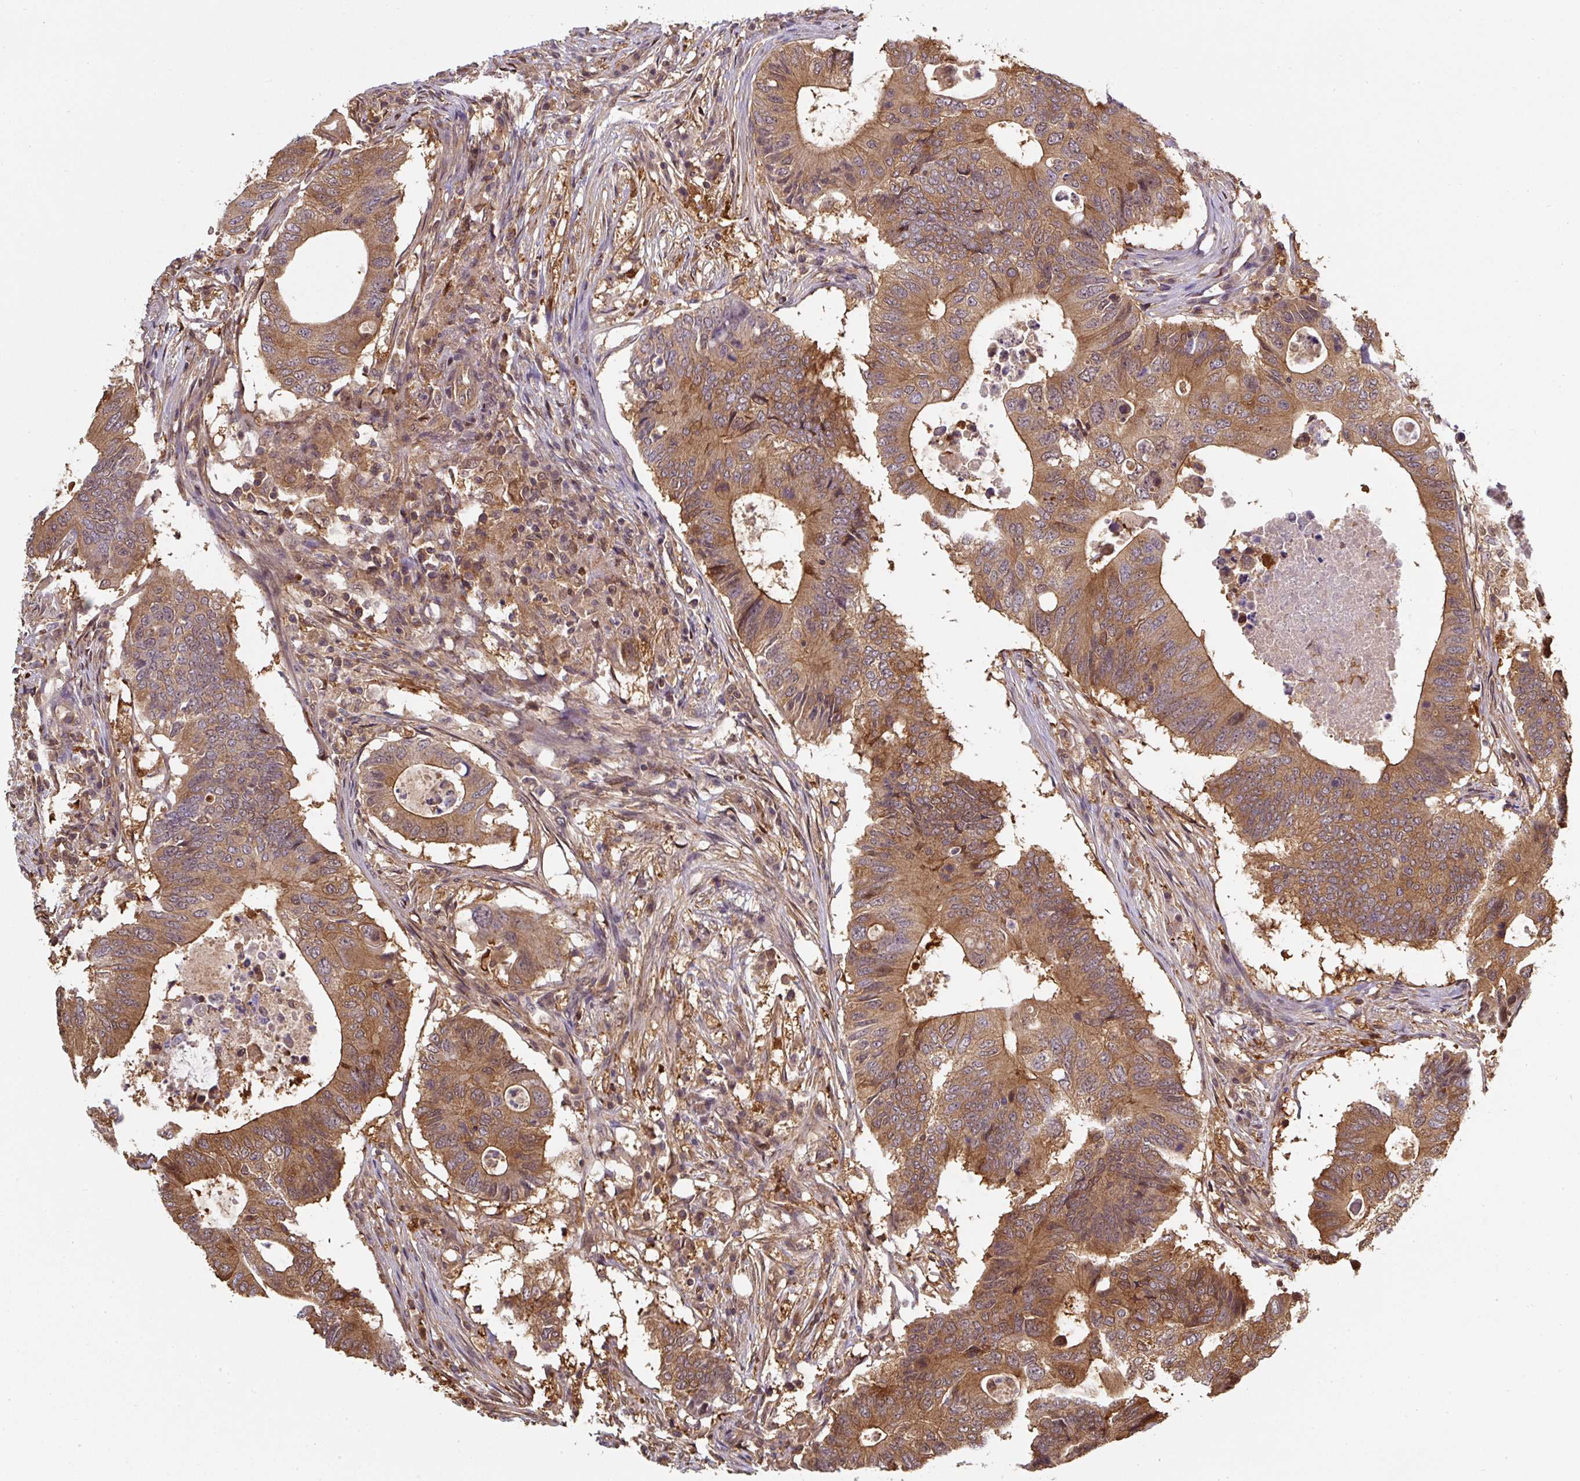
{"staining": {"intensity": "moderate", "quantity": ">75%", "location": "cytoplasmic/membranous"}, "tissue": "colorectal cancer", "cell_type": "Tumor cells", "image_type": "cancer", "snomed": [{"axis": "morphology", "description": "Adenocarcinoma, NOS"}, {"axis": "topography", "description": "Colon"}], "caption": "Brown immunohistochemical staining in human colorectal adenocarcinoma exhibits moderate cytoplasmic/membranous staining in about >75% of tumor cells. (Brightfield microscopy of DAB IHC at high magnification).", "gene": "ST13", "patient": {"sex": "male", "age": 71}}